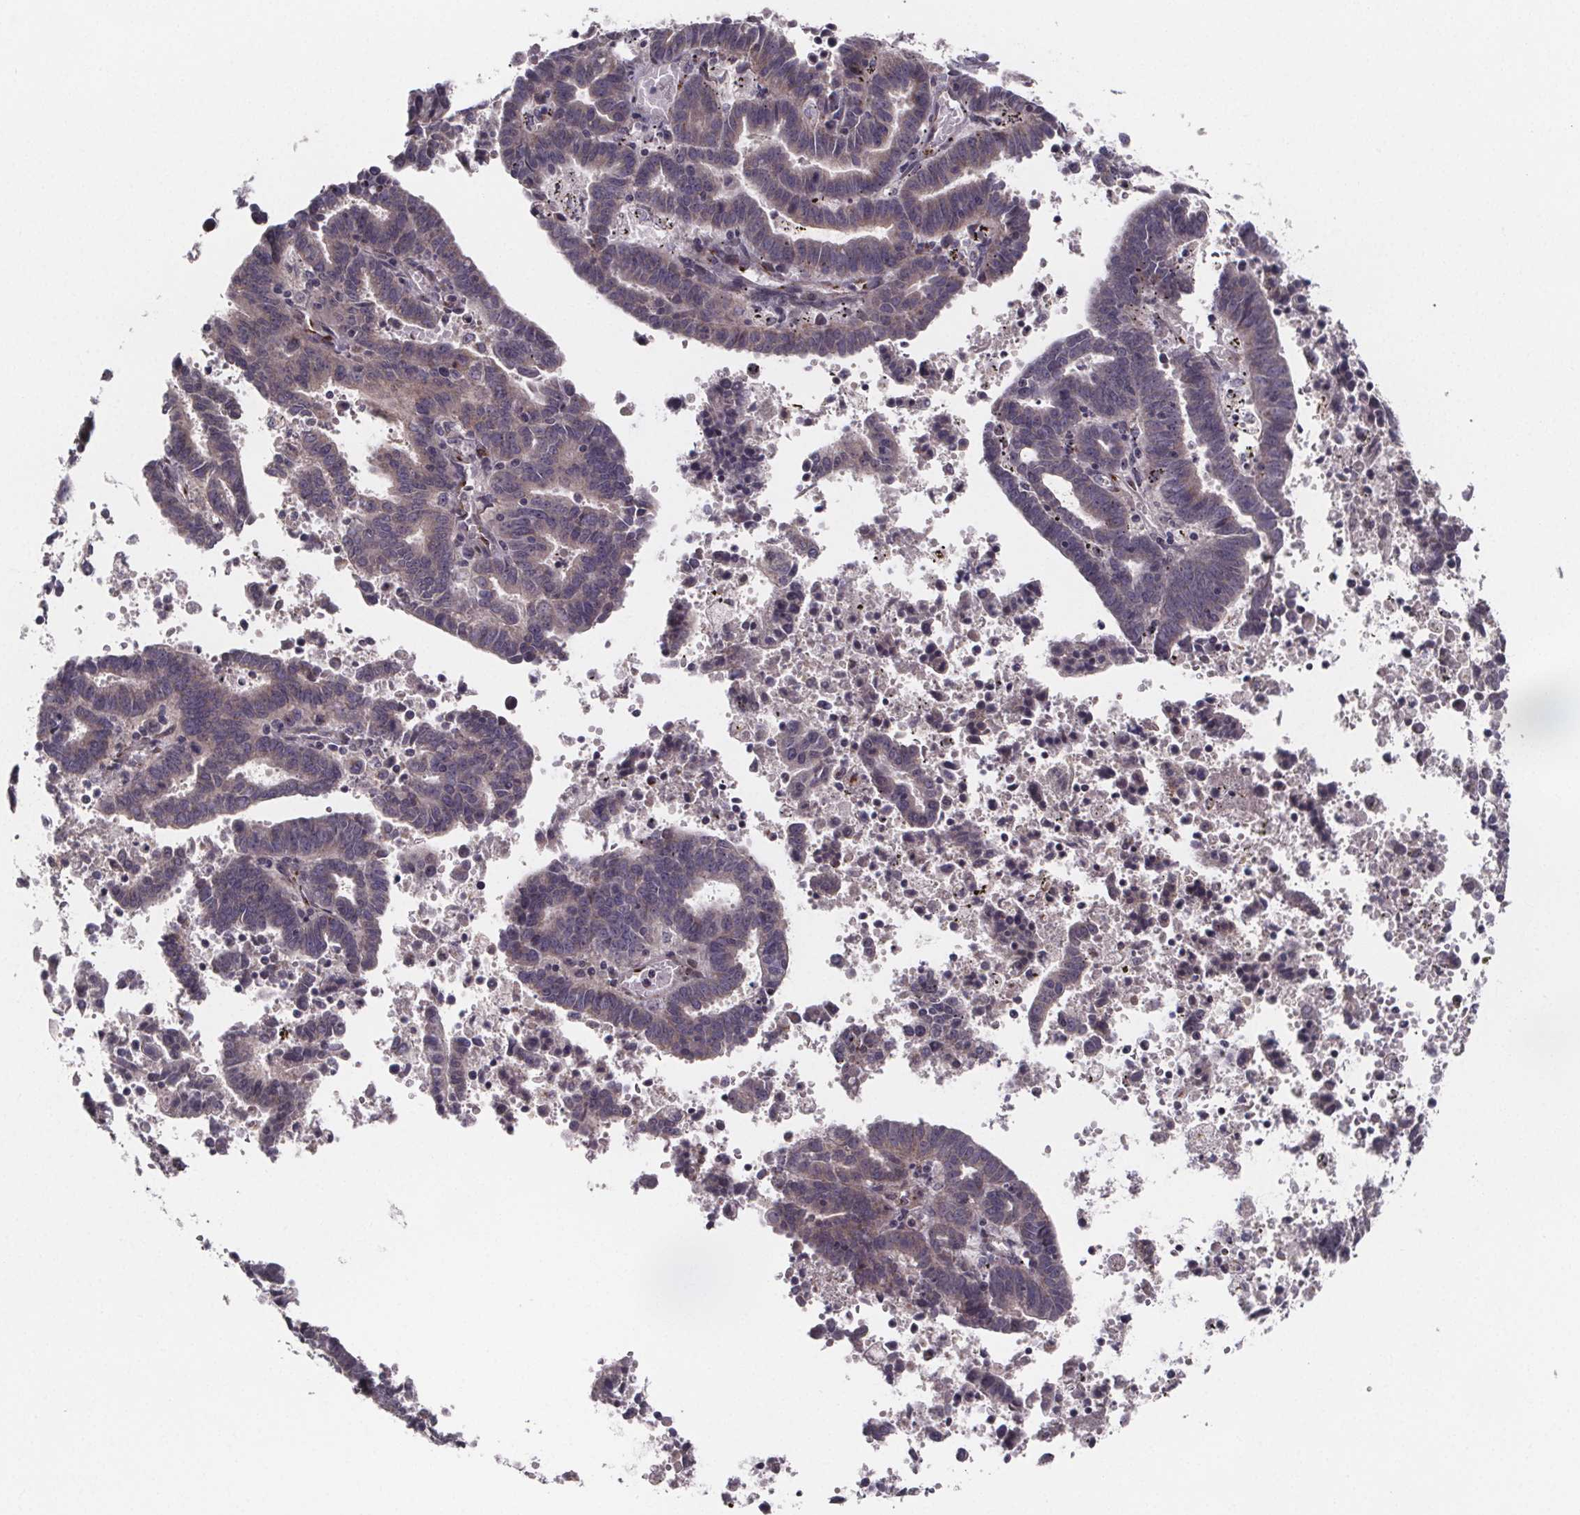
{"staining": {"intensity": "negative", "quantity": "none", "location": "none"}, "tissue": "endometrial cancer", "cell_type": "Tumor cells", "image_type": "cancer", "snomed": [{"axis": "morphology", "description": "Adenocarcinoma, NOS"}, {"axis": "topography", "description": "Uterus"}], "caption": "Micrograph shows no protein positivity in tumor cells of endometrial cancer tissue.", "gene": "NDST1", "patient": {"sex": "female", "age": 83}}